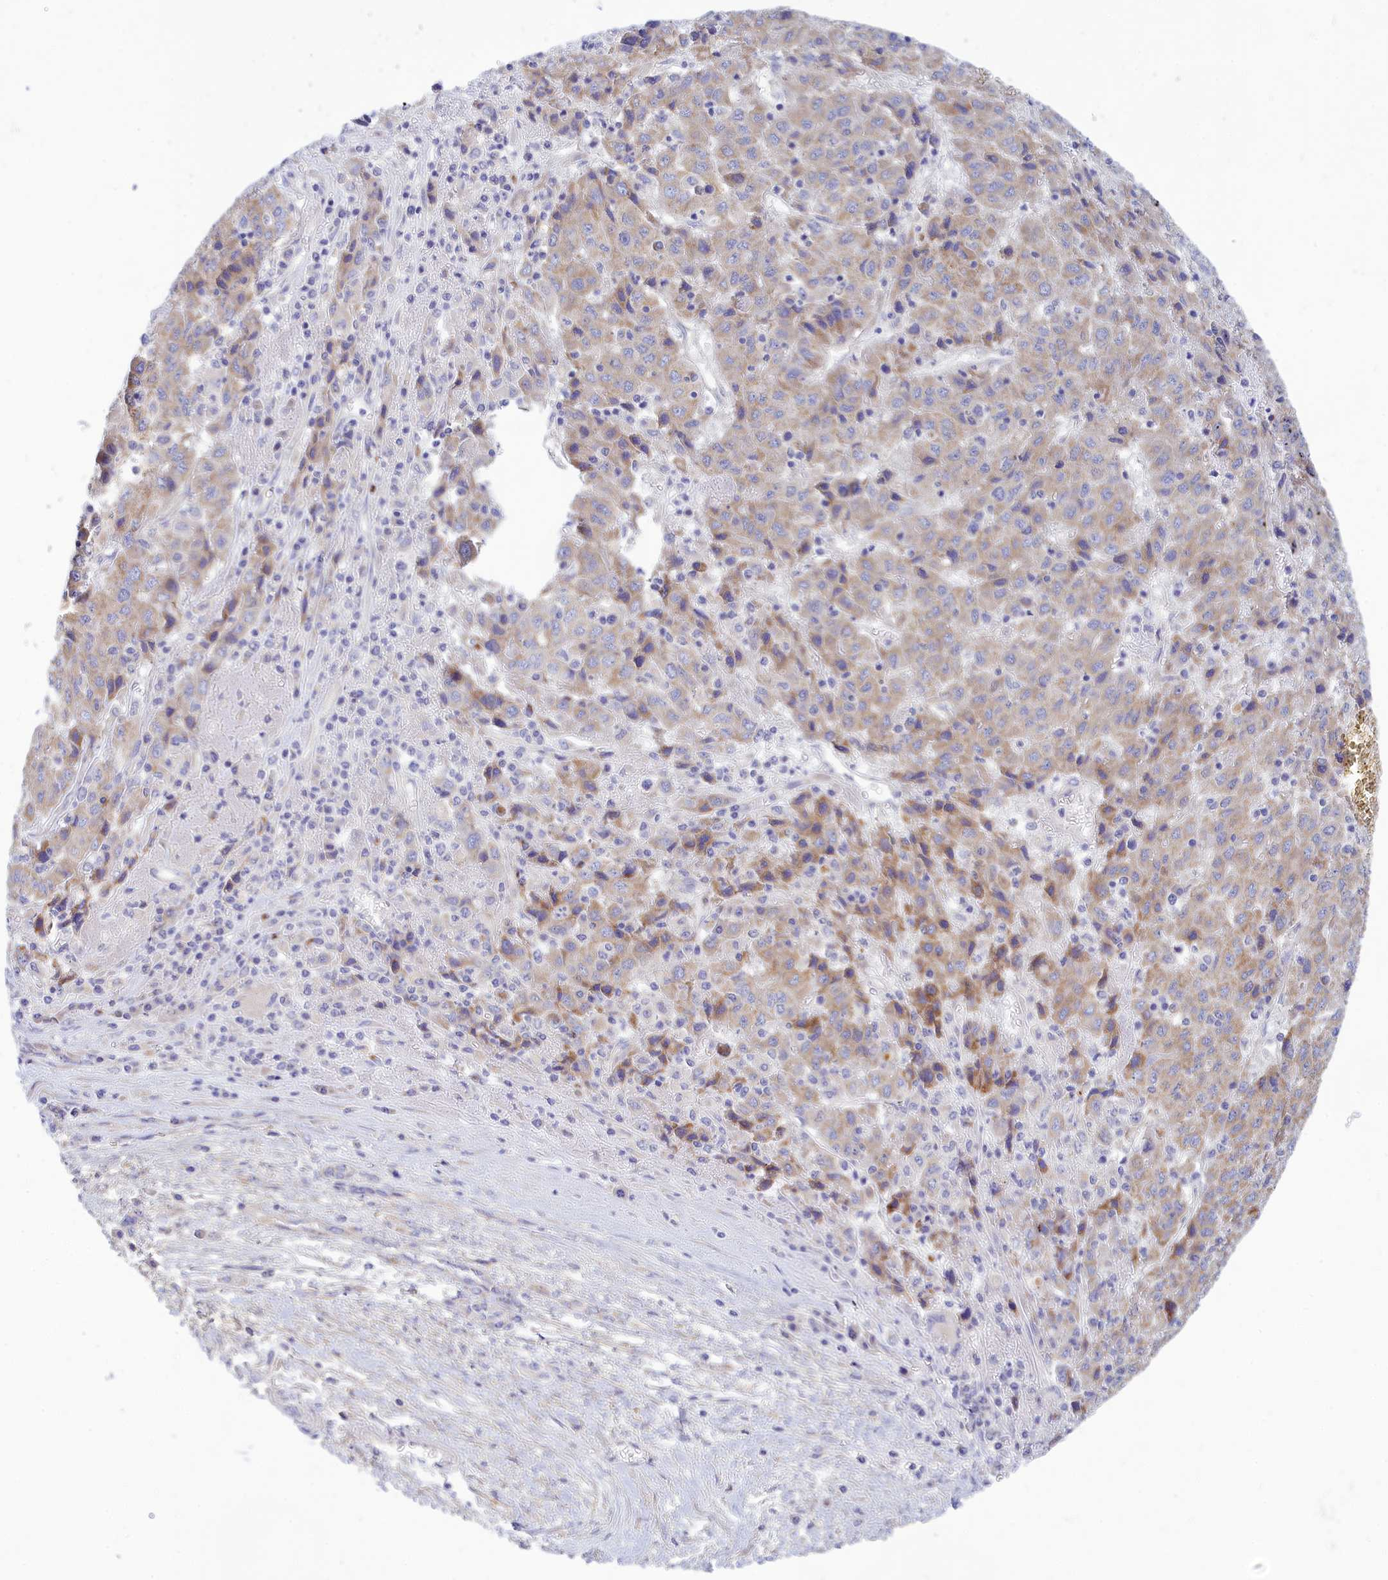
{"staining": {"intensity": "moderate", "quantity": "<25%", "location": "cytoplasmic/membranous"}, "tissue": "liver cancer", "cell_type": "Tumor cells", "image_type": "cancer", "snomed": [{"axis": "morphology", "description": "Carcinoma, Hepatocellular, NOS"}, {"axis": "topography", "description": "Liver"}], "caption": "A brown stain shows moderate cytoplasmic/membranous staining of a protein in human liver cancer tumor cells.", "gene": "TMEM30B", "patient": {"sex": "female", "age": 53}}